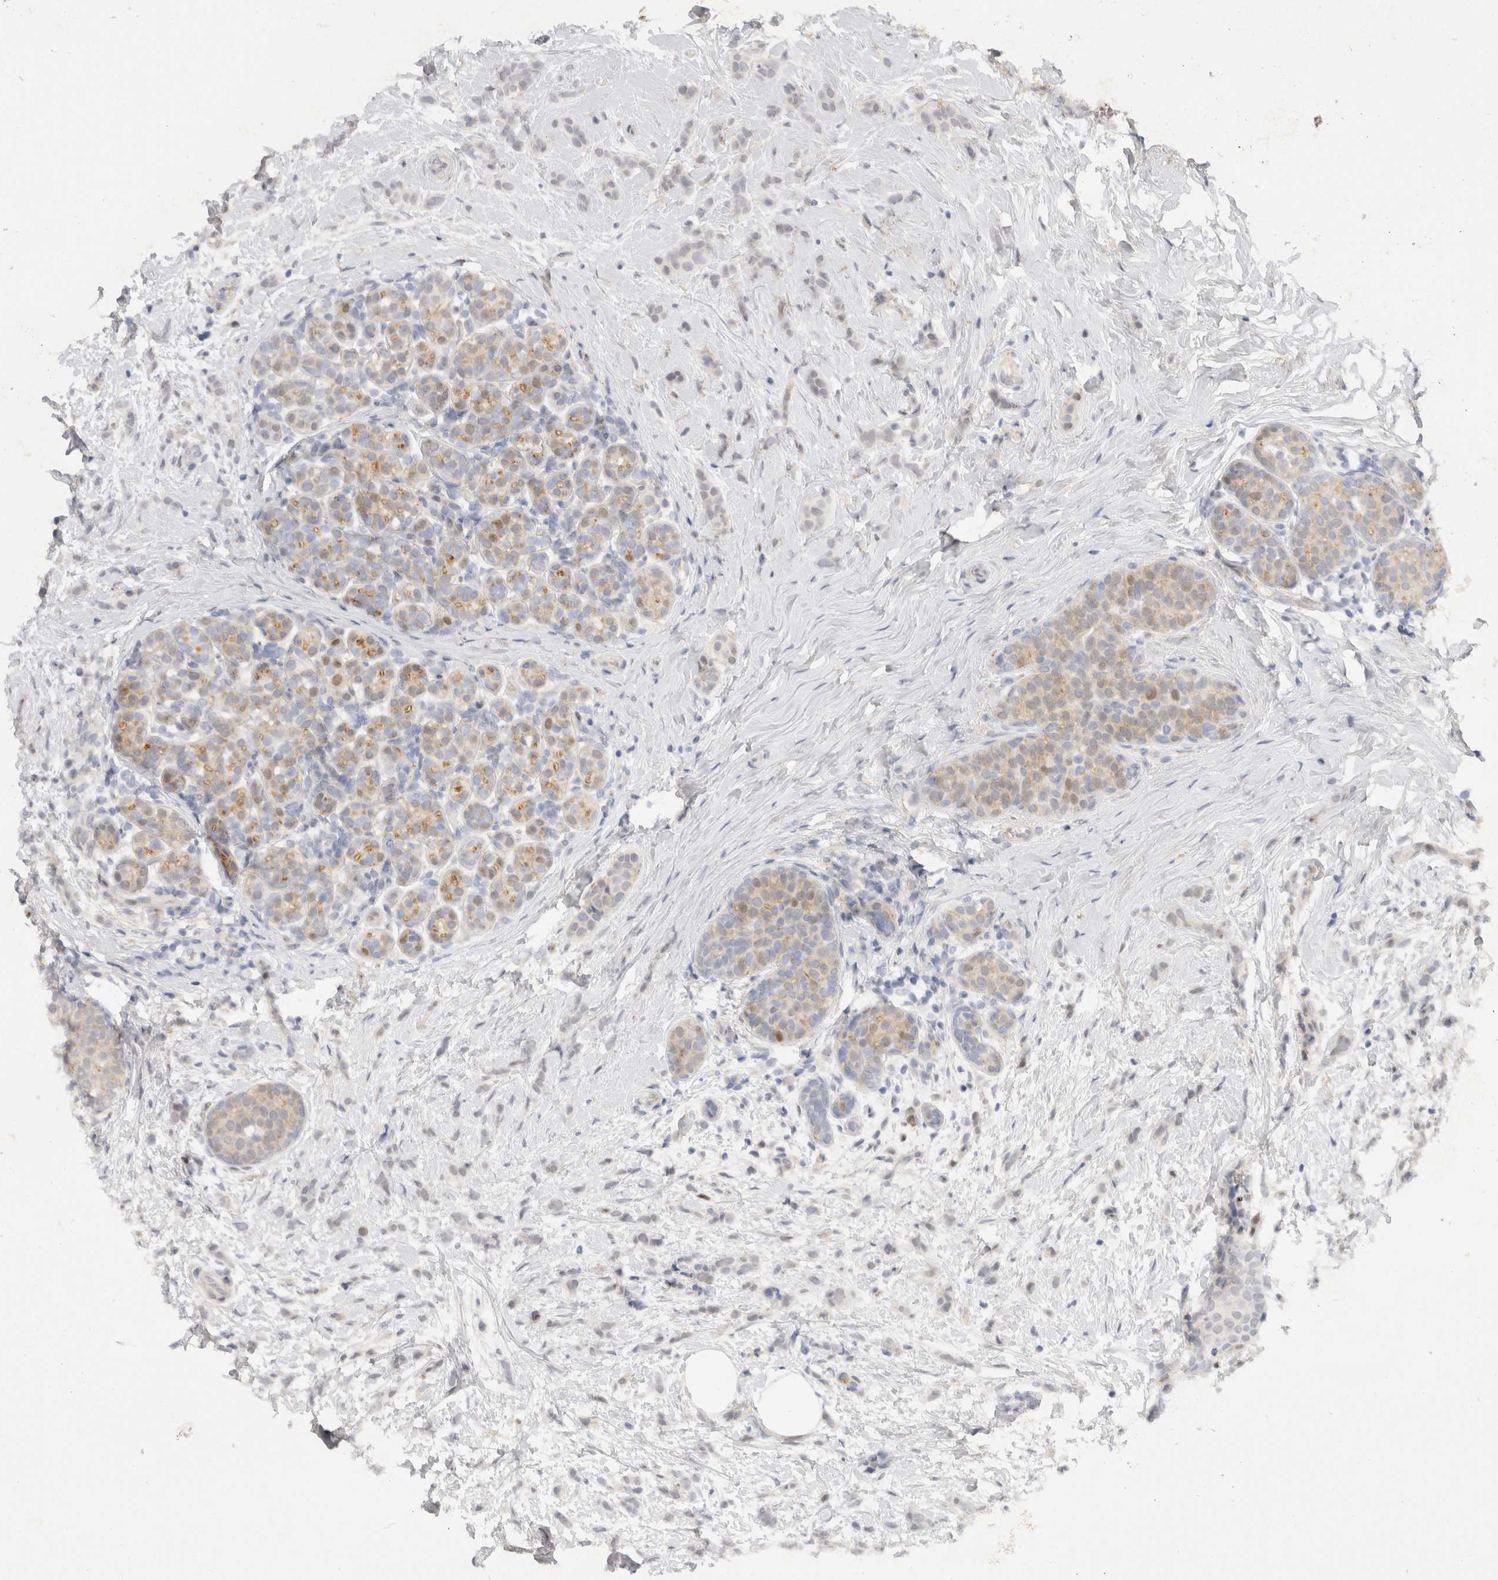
{"staining": {"intensity": "negative", "quantity": "none", "location": "none"}, "tissue": "breast cancer", "cell_type": "Tumor cells", "image_type": "cancer", "snomed": [{"axis": "morphology", "description": "Lobular carcinoma, in situ"}, {"axis": "morphology", "description": "Lobular carcinoma"}, {"axis": "topography", "description": "Breast"}], "caption": "Immunohistochemistry (IHC) of human lobular carcinoma (breast) demonstrates no positivity in tumor cells.", "gene": "TOM1L2", "patient": {"sex": "female", "age": 41}}